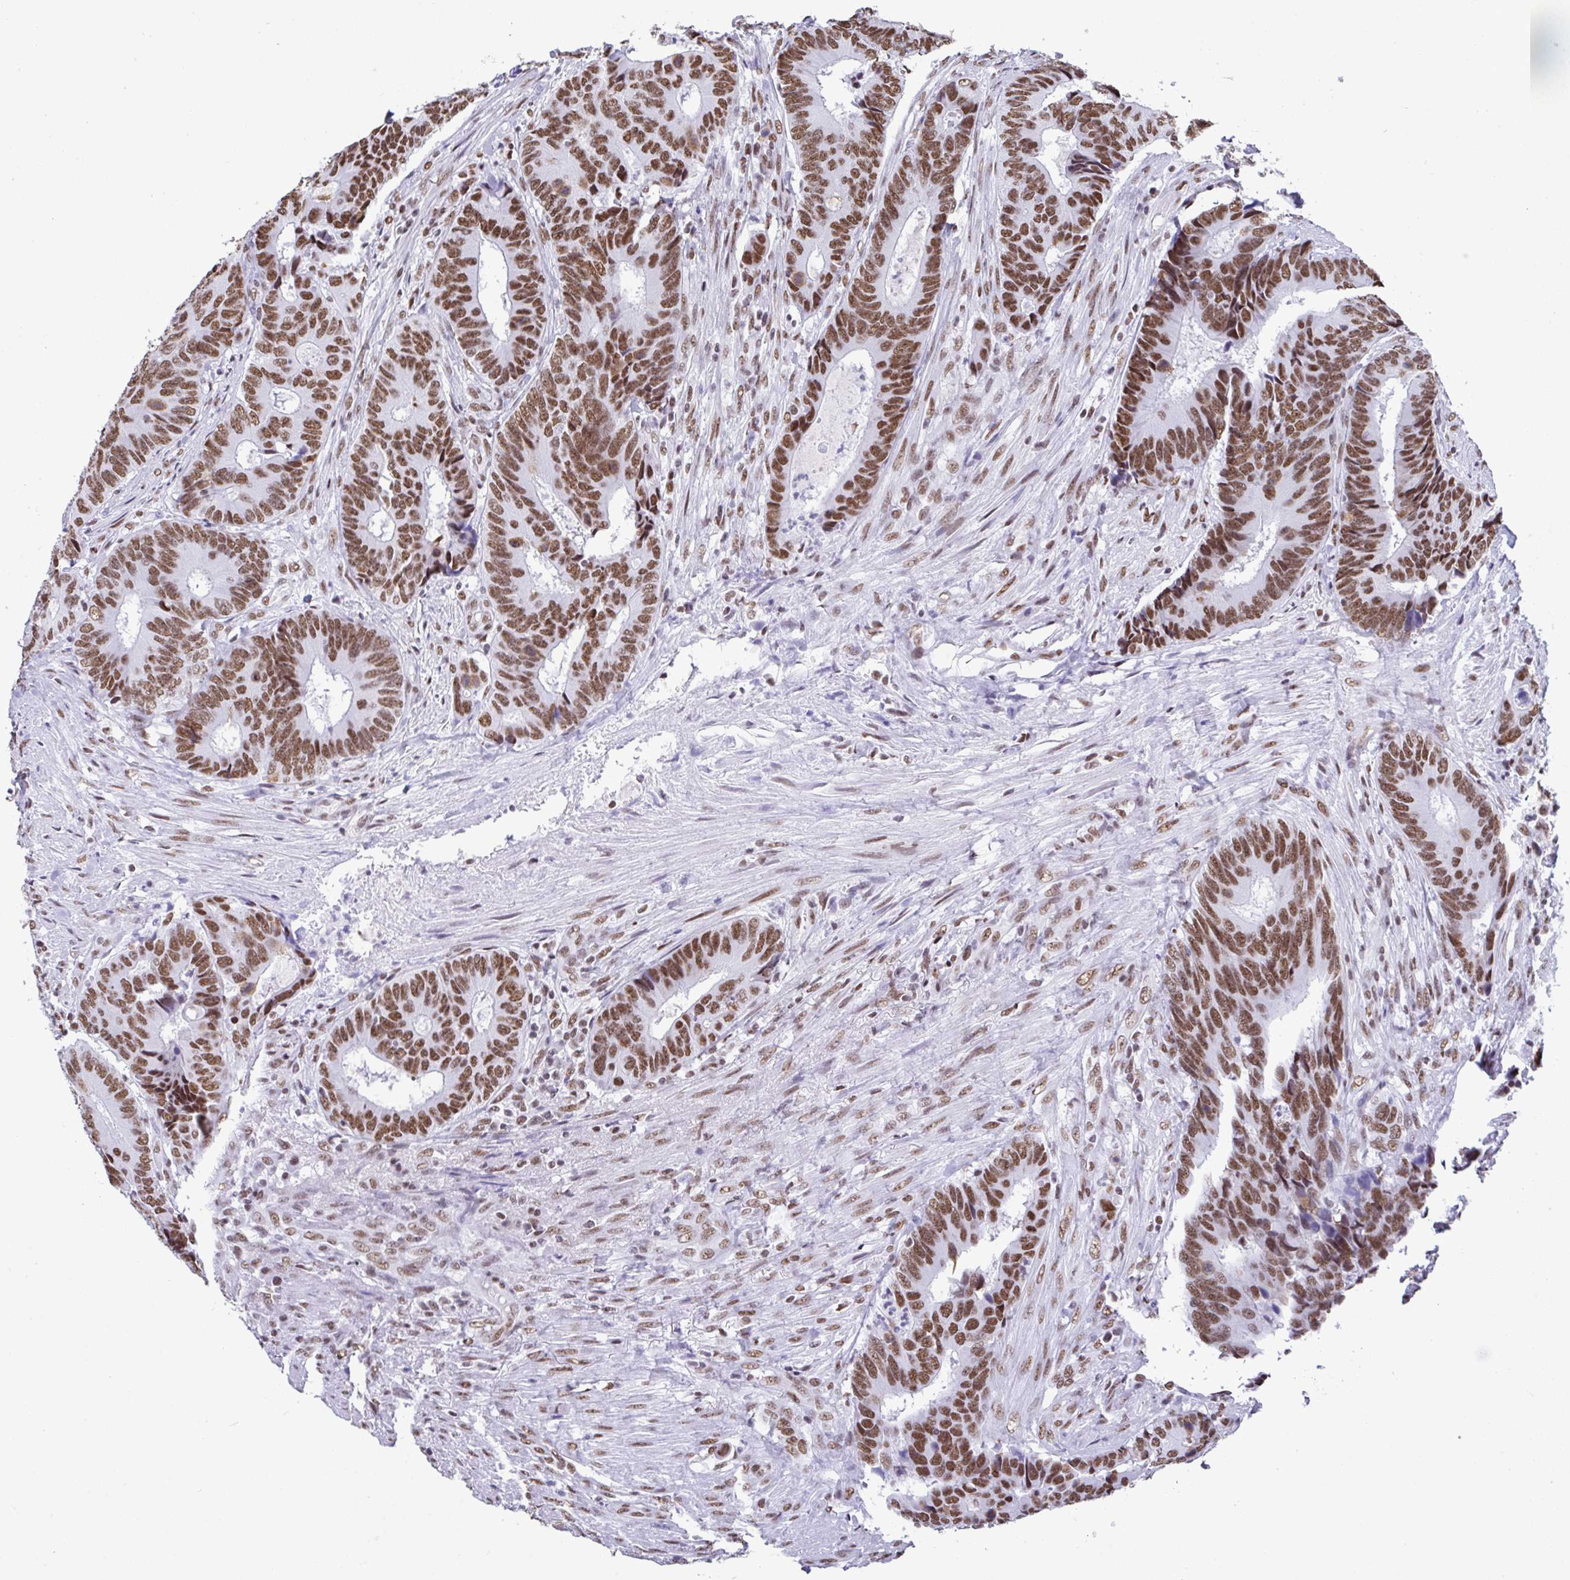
{"staining": {"intensity": "strong", "quantity": ">75%", "location": "nuclear"}, "tissue": "colorectal cancer", "cell_type": "Tumor cells", "image_type": "cancer", "snomed": [{"axis": "morphology", "description": "Adenocarcinoma, NOS"}, {"axis": "topography", "description": "Colon"}], "caption": "Colorectal cancer stained for a protein (brown) reveals strong nuclear positive expression in approximately >75% of tumor cells.", "gene": "DDX52", "patient": {"sex": "male", "age": 87}}